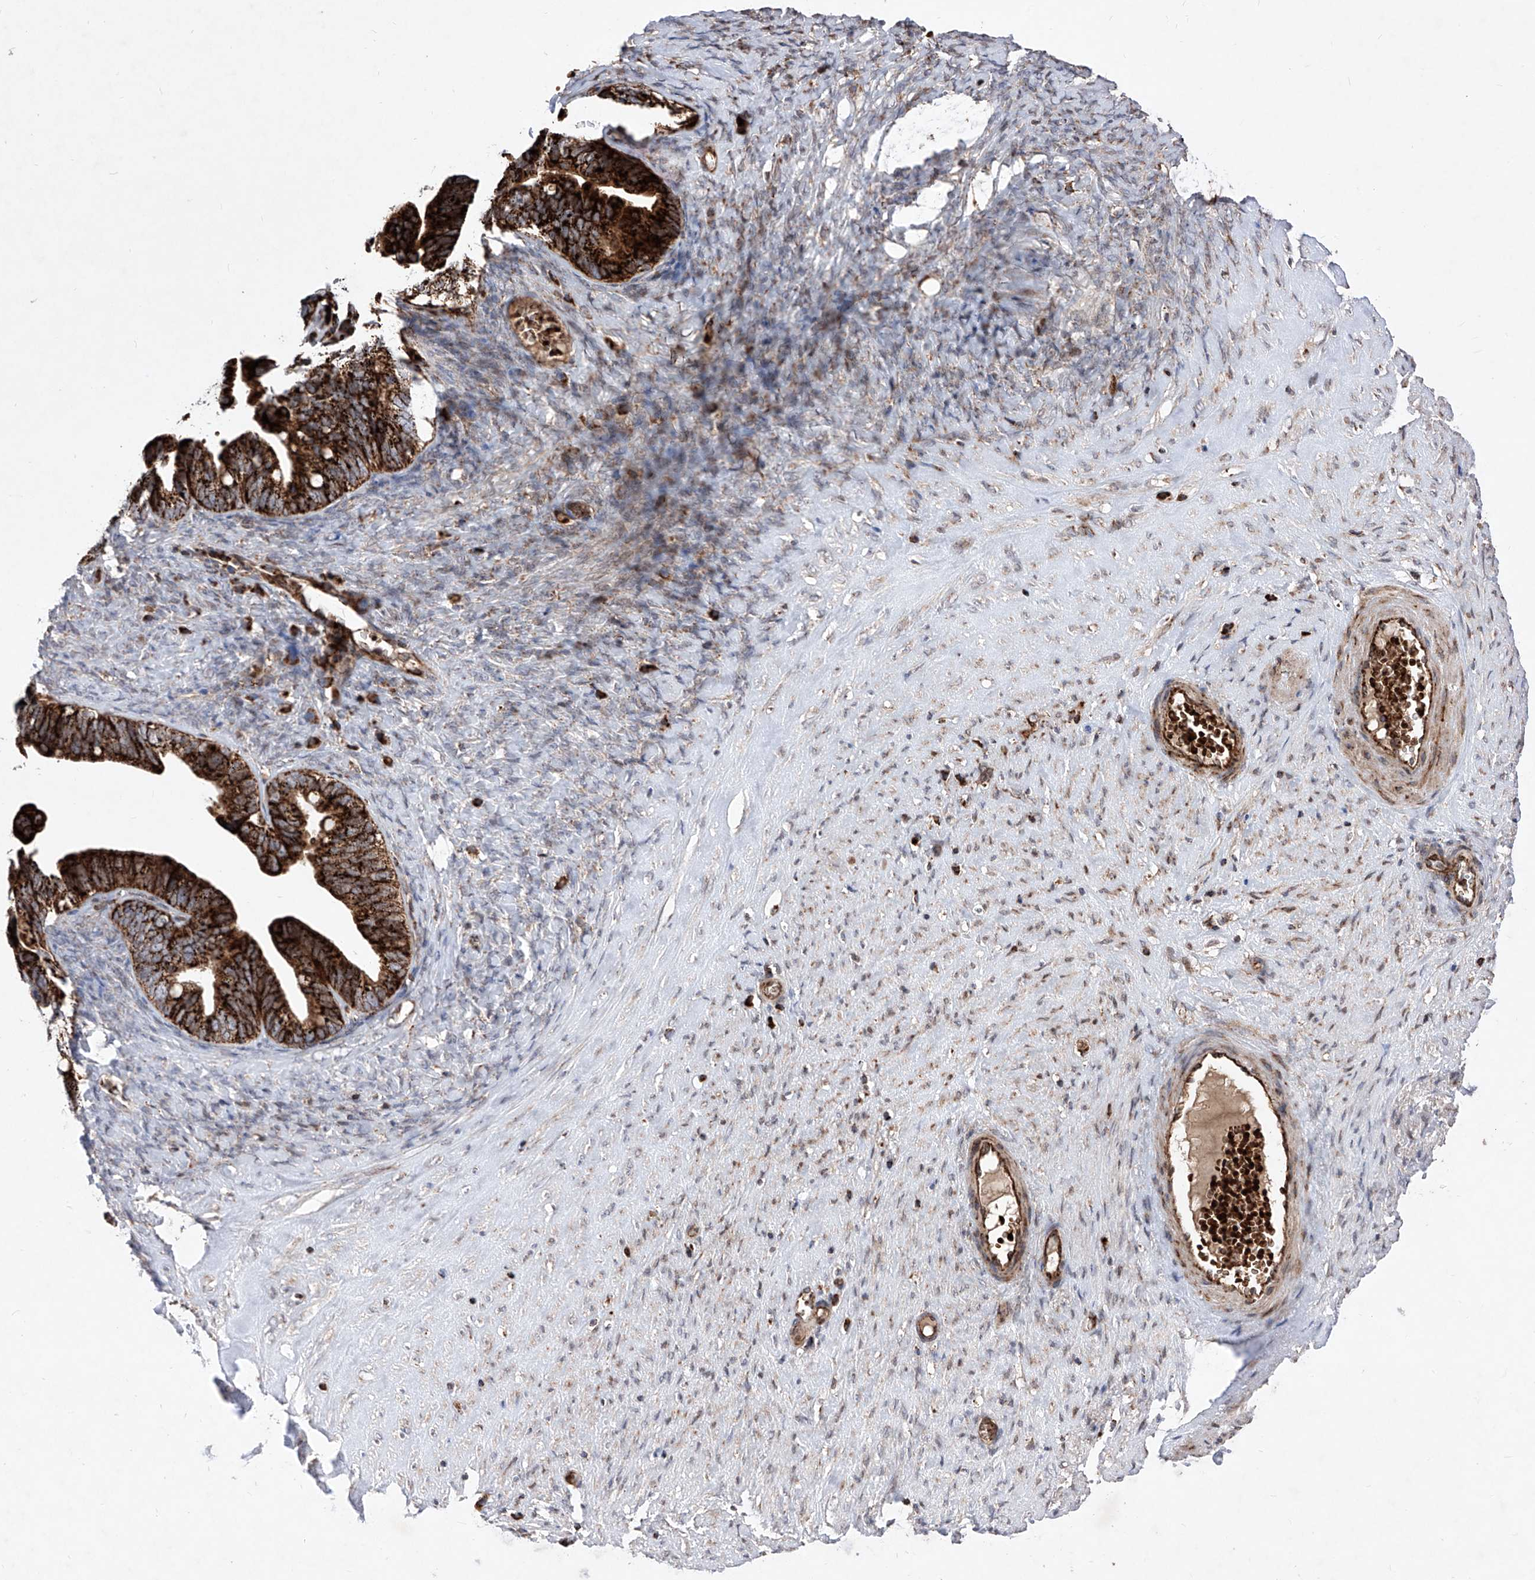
{"staining": {"intensity": "strong", "quantity": ">75%", "location": "cytoplasmic/membranous"}, "tissue": "ovarian cancer", "cell_type": "Tumor cells", "image_type": "cancer", "snomed": [{"axis": "morphology", "description": "Cystadenocarcinoma, serous, NOS"}, {"axis": "topography", "description": "Ovary"}], "caption": "An image of human serous cystadenocarcinoma (ovarian) stained for a protein displays strong cytoplasmic/membranous brown staining in tumor cells.", "gene": "SEMA6A", "patient": {"sex": "female", "age": 56}}